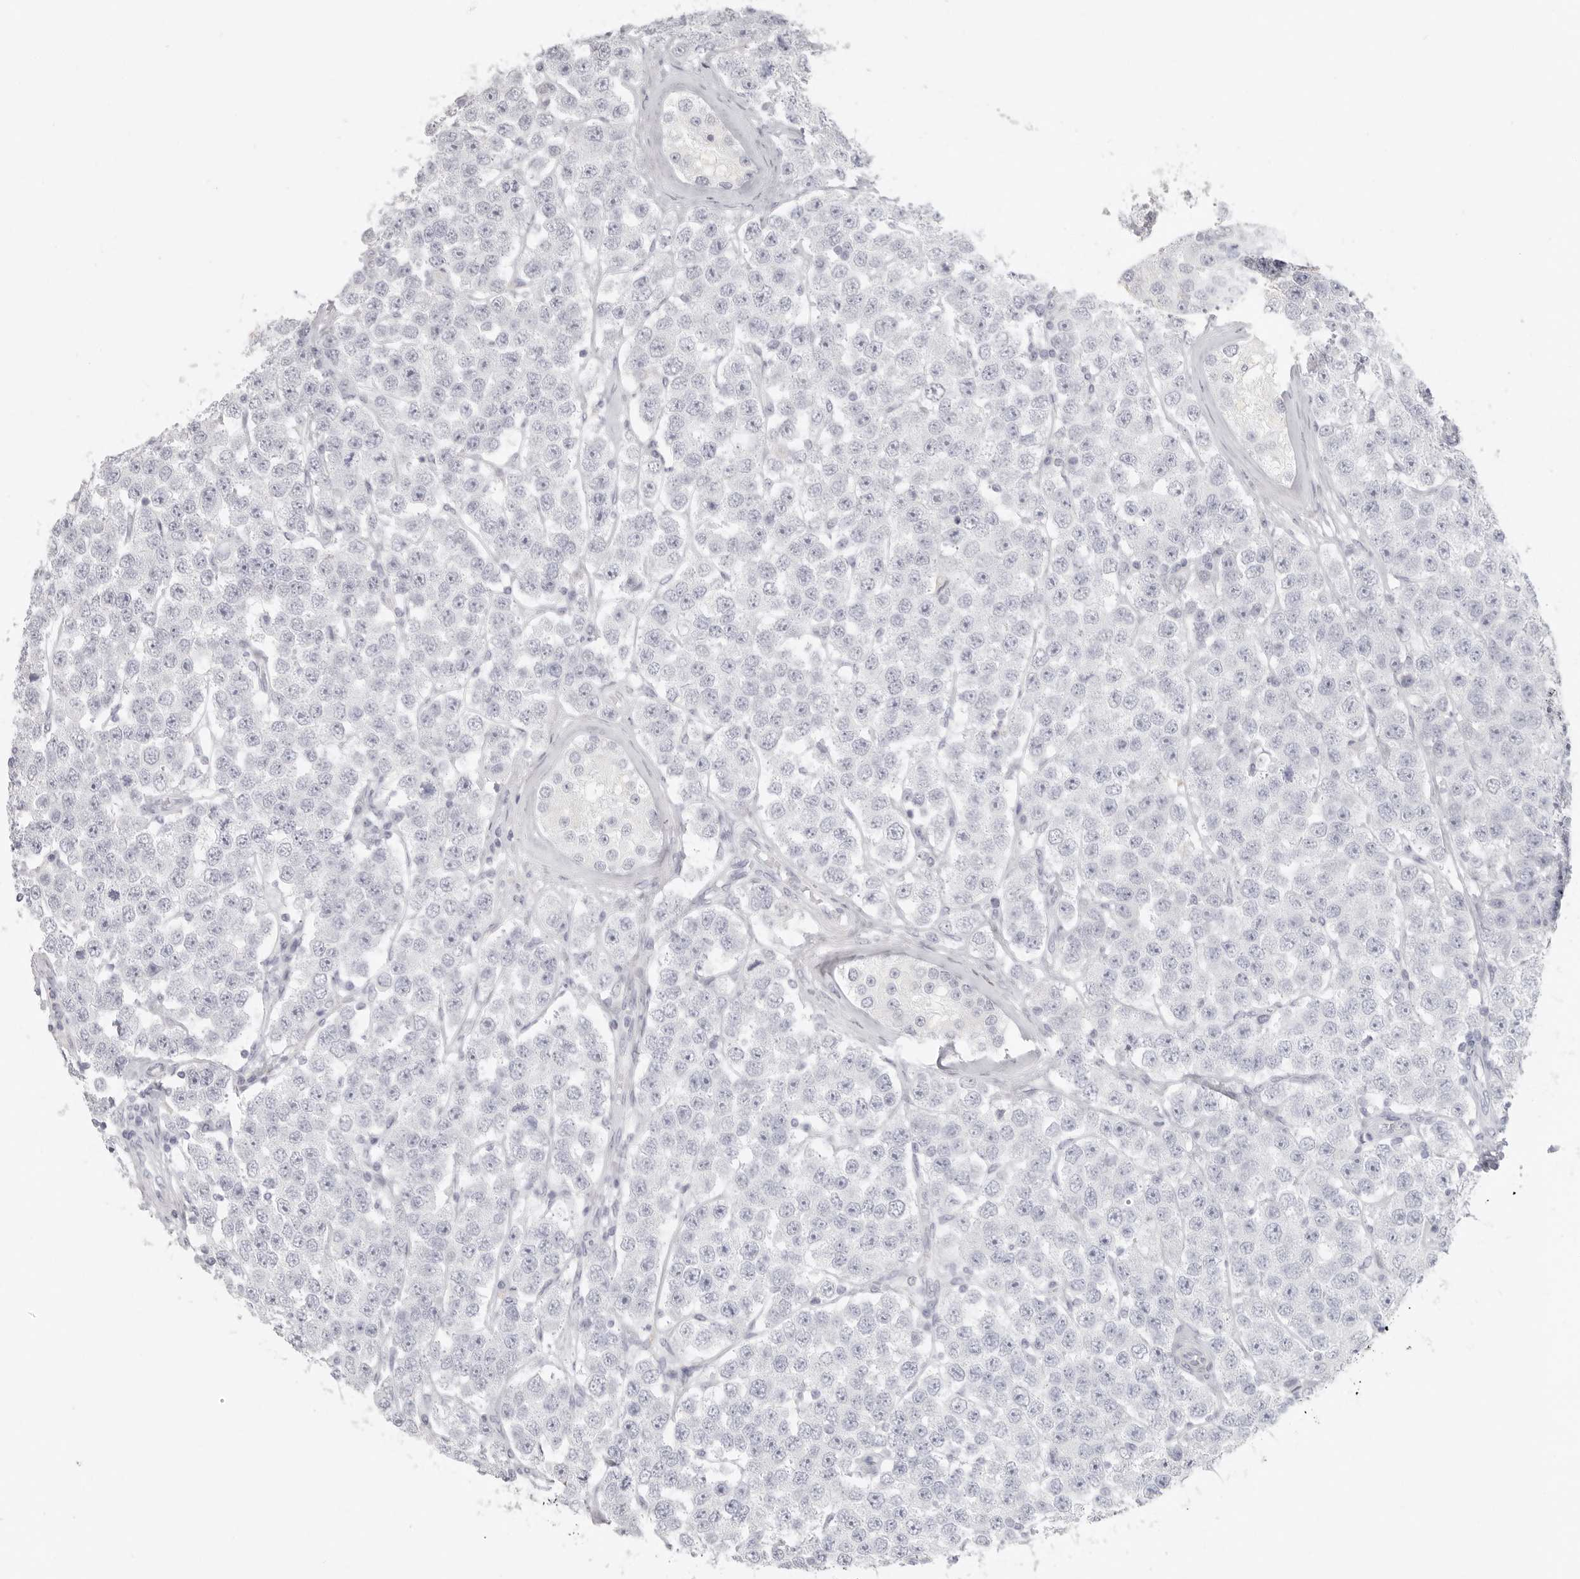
{"staining": {"intensity": "negative", "quantity": "none", "location": "none"}, "tissue": "testis cancer", "cell_type": "Tumor cells", "image_type": "cancer", "snomed": [{"axis": "morphology", "description": "Seminoma, NOS"}, {"axis": "topography", "description": "Testis"}], "caption": "Testis cancer (seminoma) was stained to show a protein in brown. There is no significant expression in tumor cells. (DAB (3,3'-diaminobenzidine) immunohistochemistry visualized using brightfield microscopy, high magnification).", "gene": "RXFP1", "patient": {"sex": "male", "age": 28}}